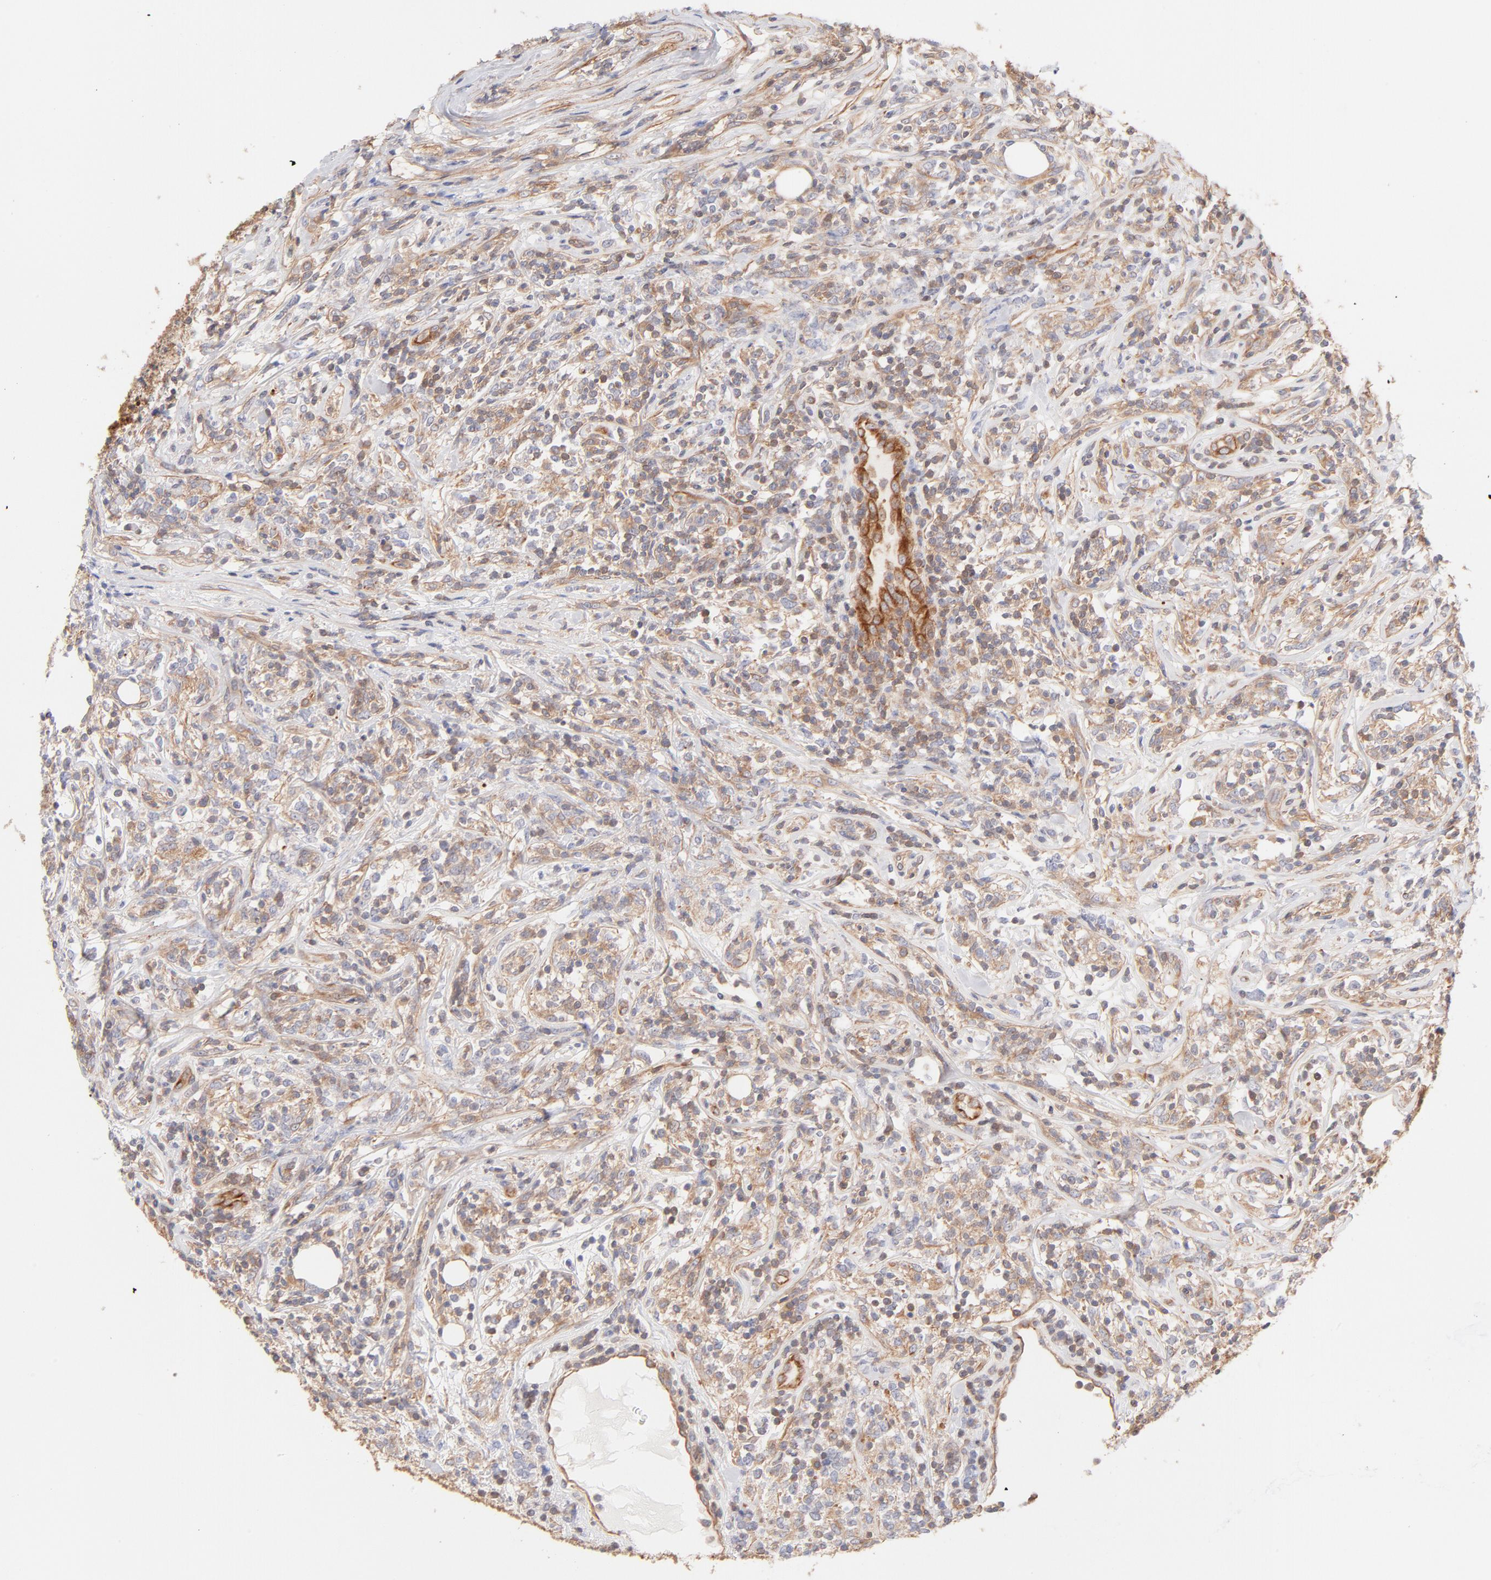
{"staining": {"intensity": "weak", "quantity": ">75%", "location": "cytoplasmic/membranous"}, "tissue": "lymphoma", "cell_type": "Tumor cells", "image_type": "cancer", "snomed": [{"axis": "morphology", "description": "Malignant lymphoma, non-Hodgkin's type, High grade"}, {"axis": "topography", "description": "Lymph node"}], "caption": "Immunohistochemistry (IHC) image of neoplastic tissue: lymphoma stained using immunohistochemistry exhibits low levels of weak protein expression localized specifically in the cytoplasmic/membranous of tumor cells, appearing as a cytoplasmic/membranous brown color.", "gene": "LDLRAP1", "patient": {"sex": "female", "age": 84}}